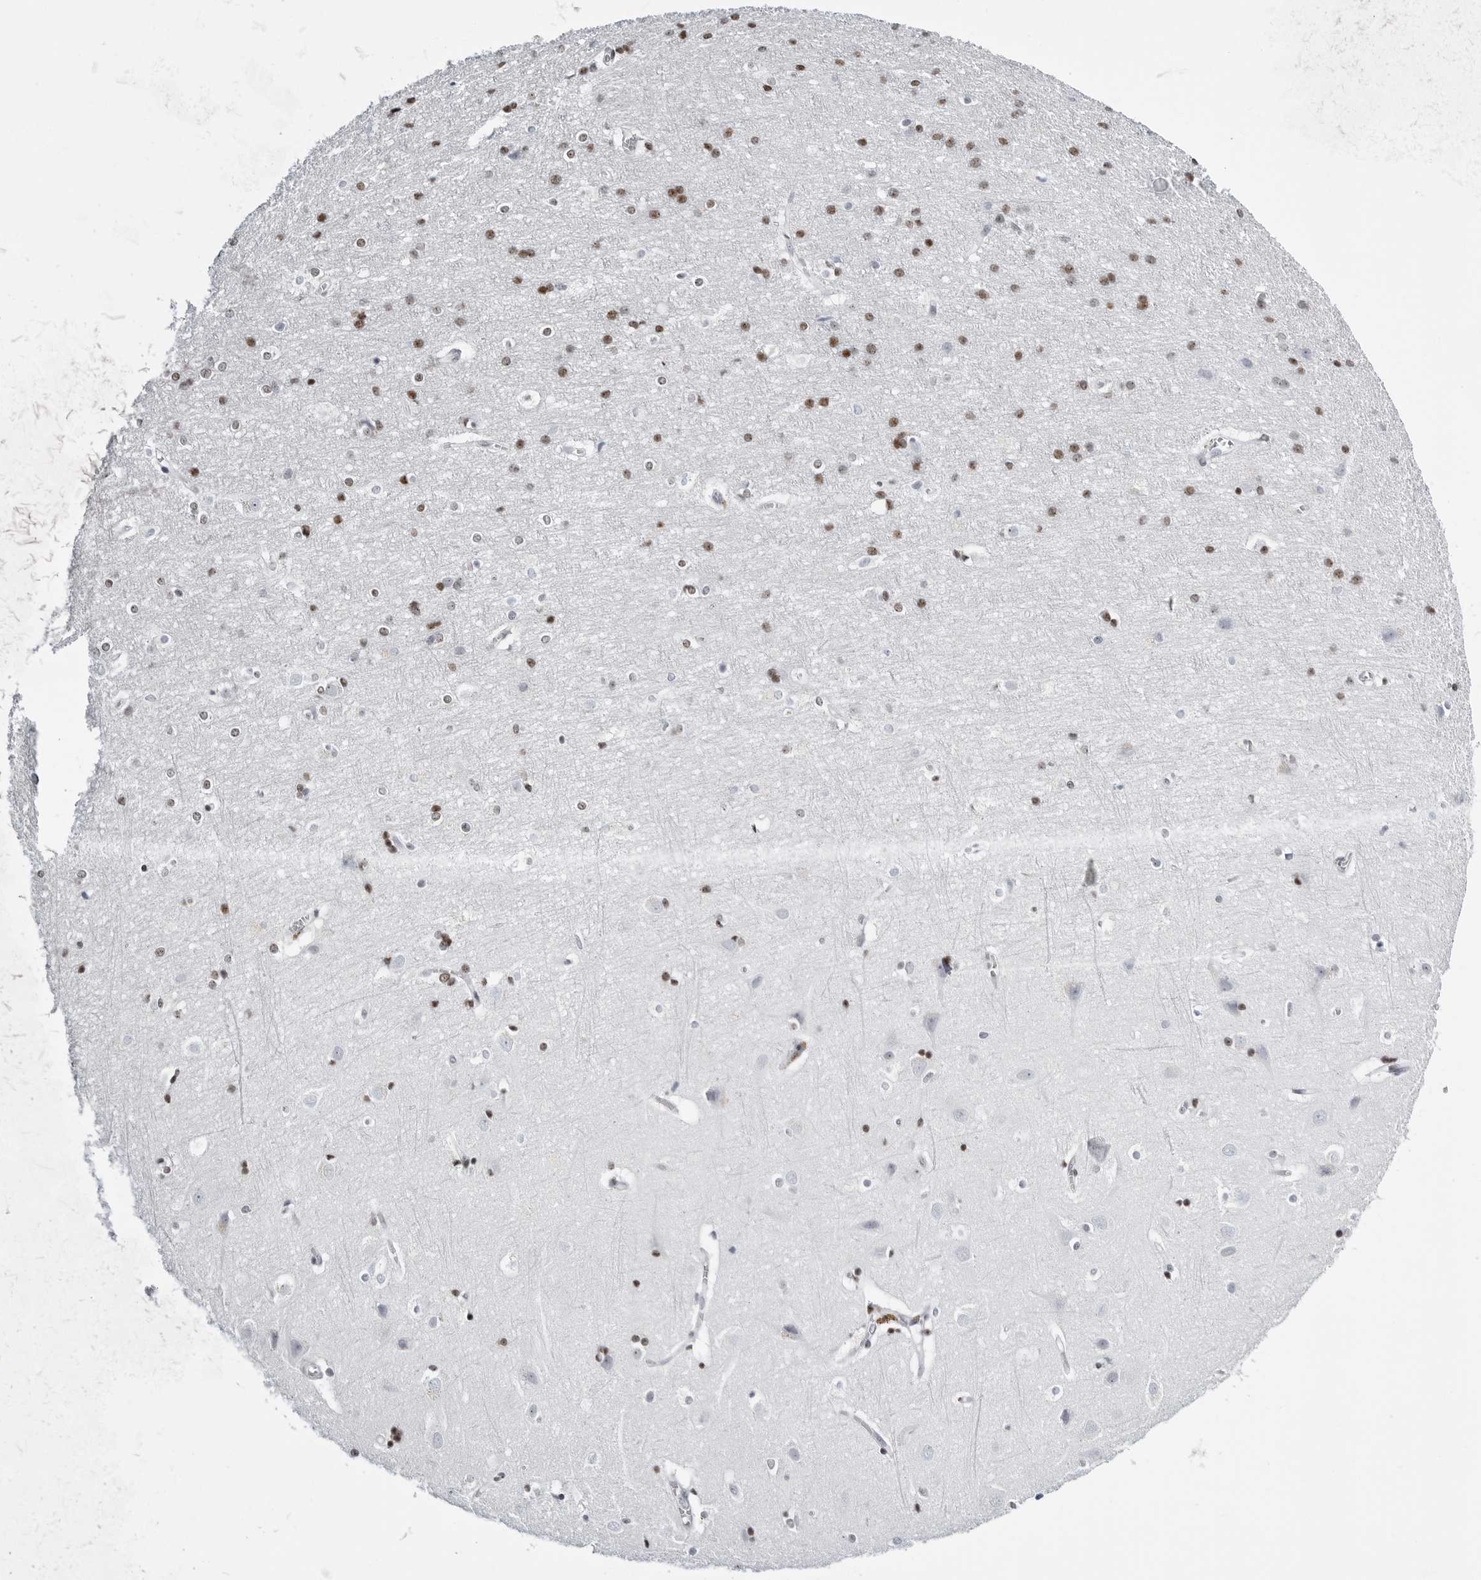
{"staining": {"intensity": "weak", "quantity": "25%-75%", "location": "nuclear"}, "tissue": "cerebral cortex", "cell_type": "Endothelial cells", "image_type": "normal", "snomed": [{"axis": "morphology", "description": "Normal tissue, NOS"}, {"axis": "topography", "description": "Cerebral cortex"}], "caption": "Immunohistochemistry (IHC) of normal cerebral cortex demonstrates low levels of weak nuclear staining in approximately 25%-75% of endothelial cells.", "gene": "VEZF1", "patient": {"sex": "male", "age": 54}}